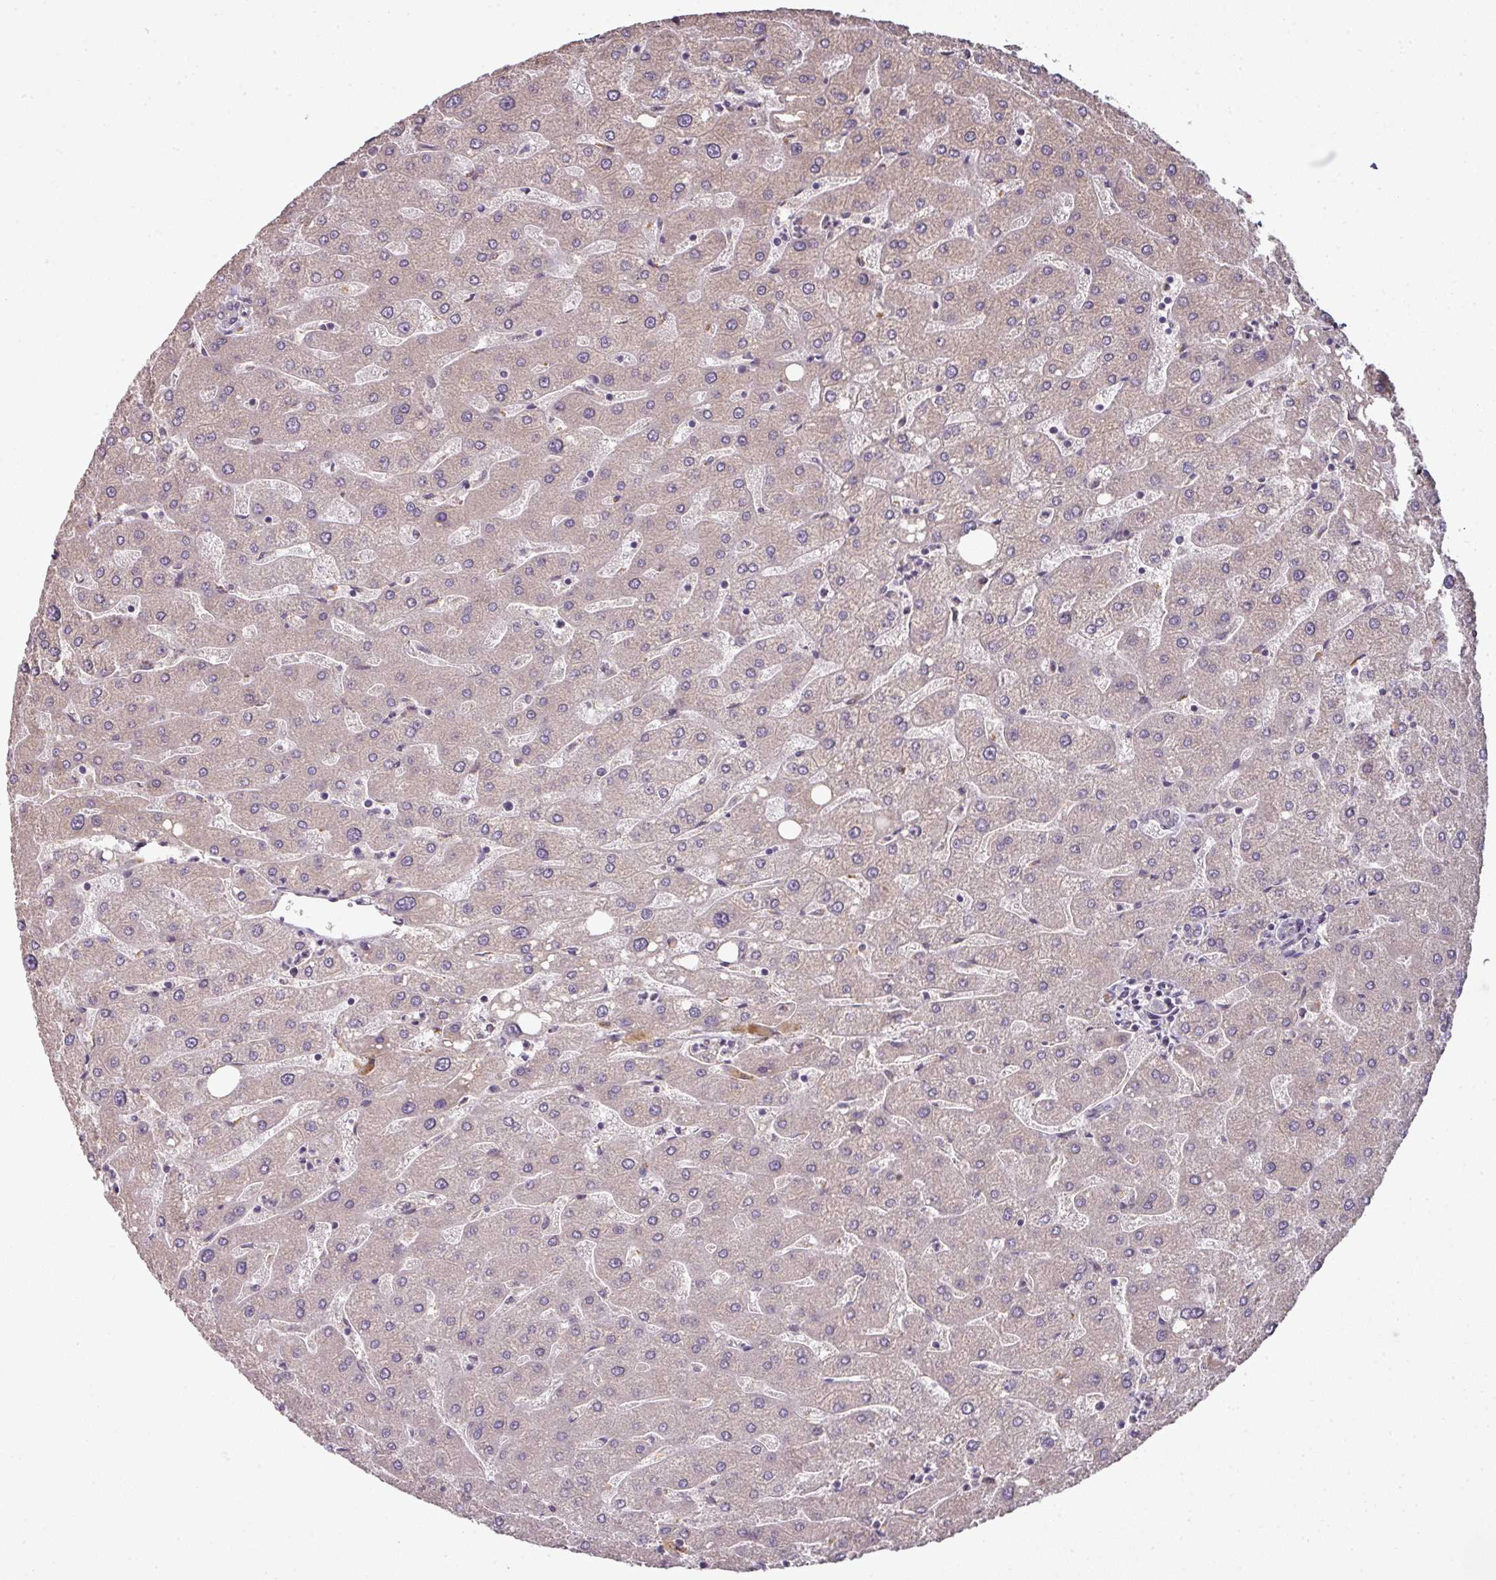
{"staining": {"intensity": "negative", "quantity": "none", "location": "none"}, "tissue": "liver", "cell_type": "Cholangiocytes", "image_type": "normal", "snomed": [{"axis": "morphology", "description": "Normal tissue, NOS"}, {"axis": "topography", "description": "Liver"}], "caption": "Protein analysis of normal liver exhibits no significant expression in cholangiocytes.", "gene": "SPCS3", "patient": {"sex": "male", "age": 67}}